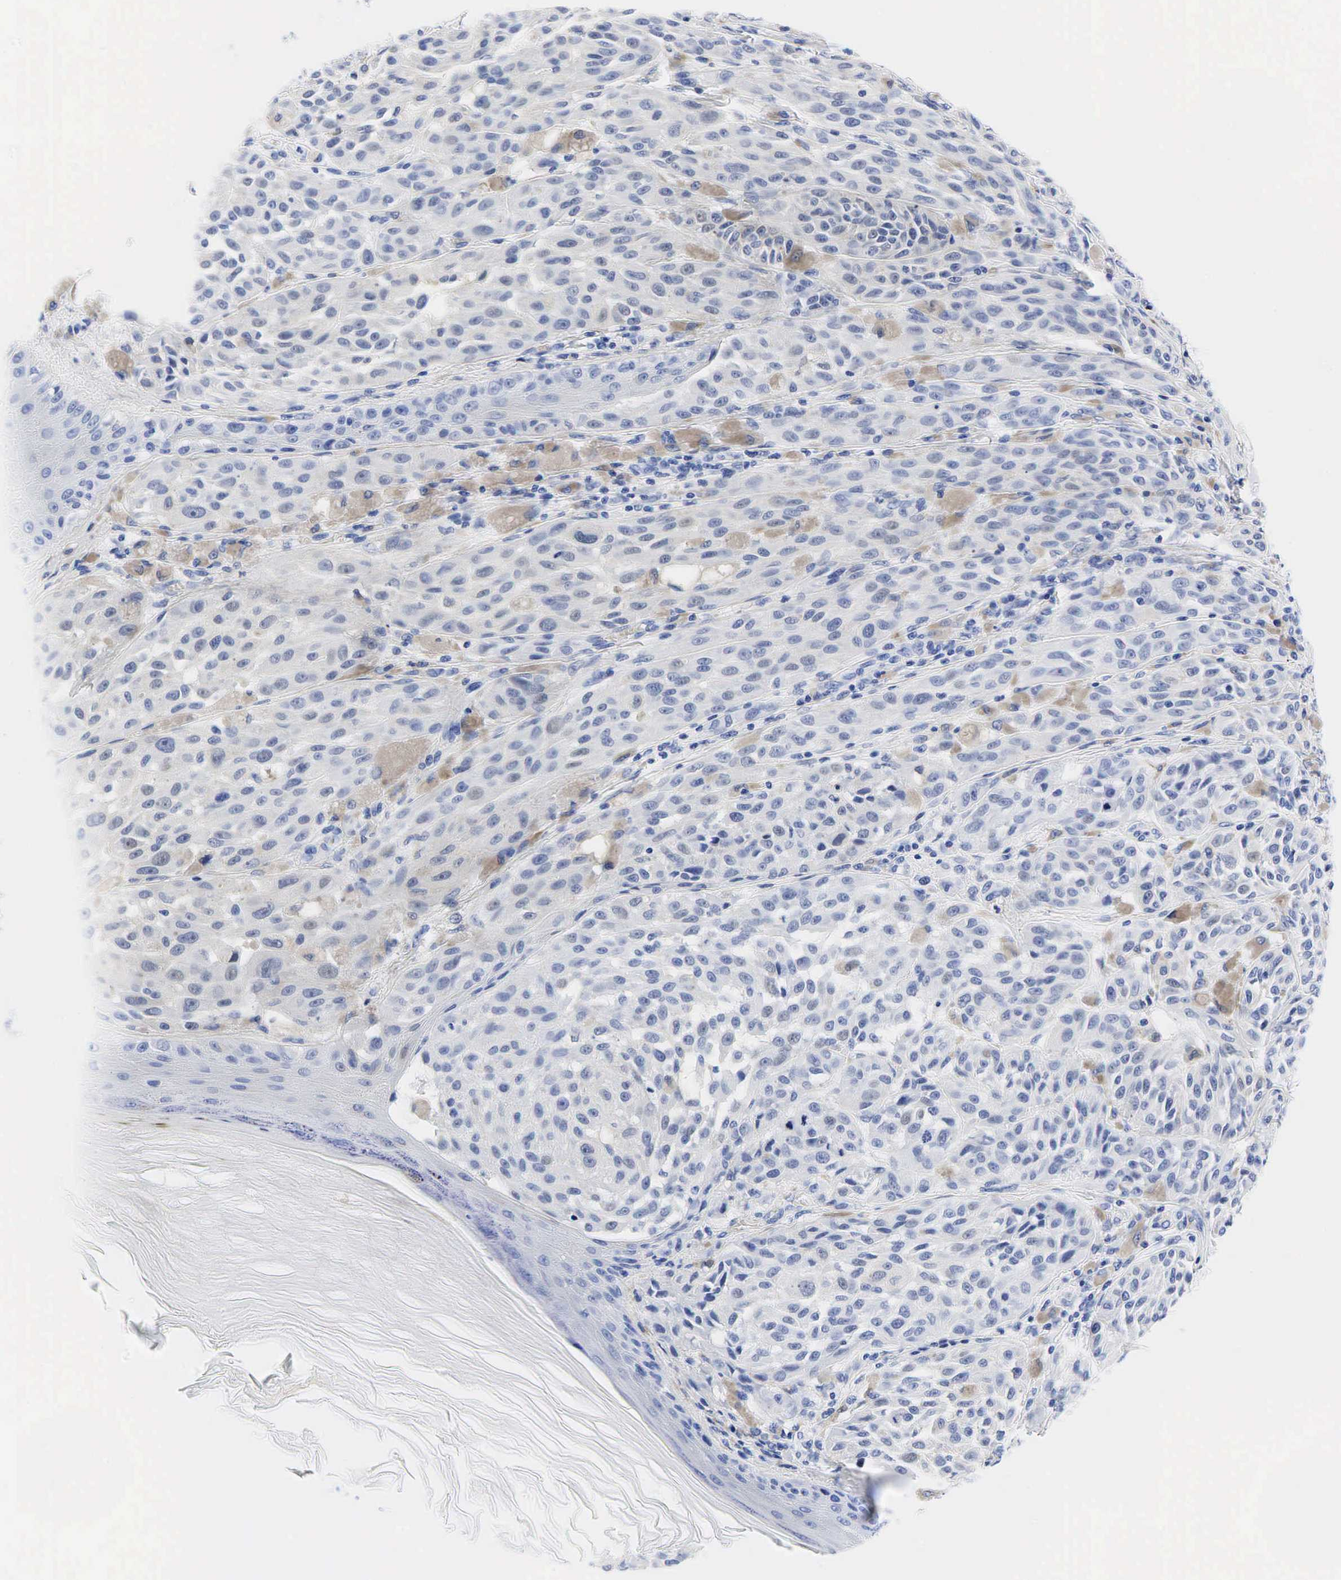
{"staining": {"intensity": "weak", "quantity": "<25%", "location": "cytoplasmic/membranous"}, "tissue": "melanoma", "cell_type": "Tumor cells", "image_type": "cancer", "snomed": [{"axis": "morphology", "description": "Malignant melanoma, NOS"}, {"axis": "topography", "description": "Skin"}], "caption": "High magnification brightfield microscopy of malignant melanoma stained with DAB (3,3'-diaminobenzidine) (brown) and counterstained with hematoxylin (blue): tumor cells show no significant expression. (Stains: DAB IHC with hematoxylin counter stain, Microscopy: brightfield microscopy at high magnification).", "gene": "CHGA", "patient": {"sex": "male", "age": 44}}